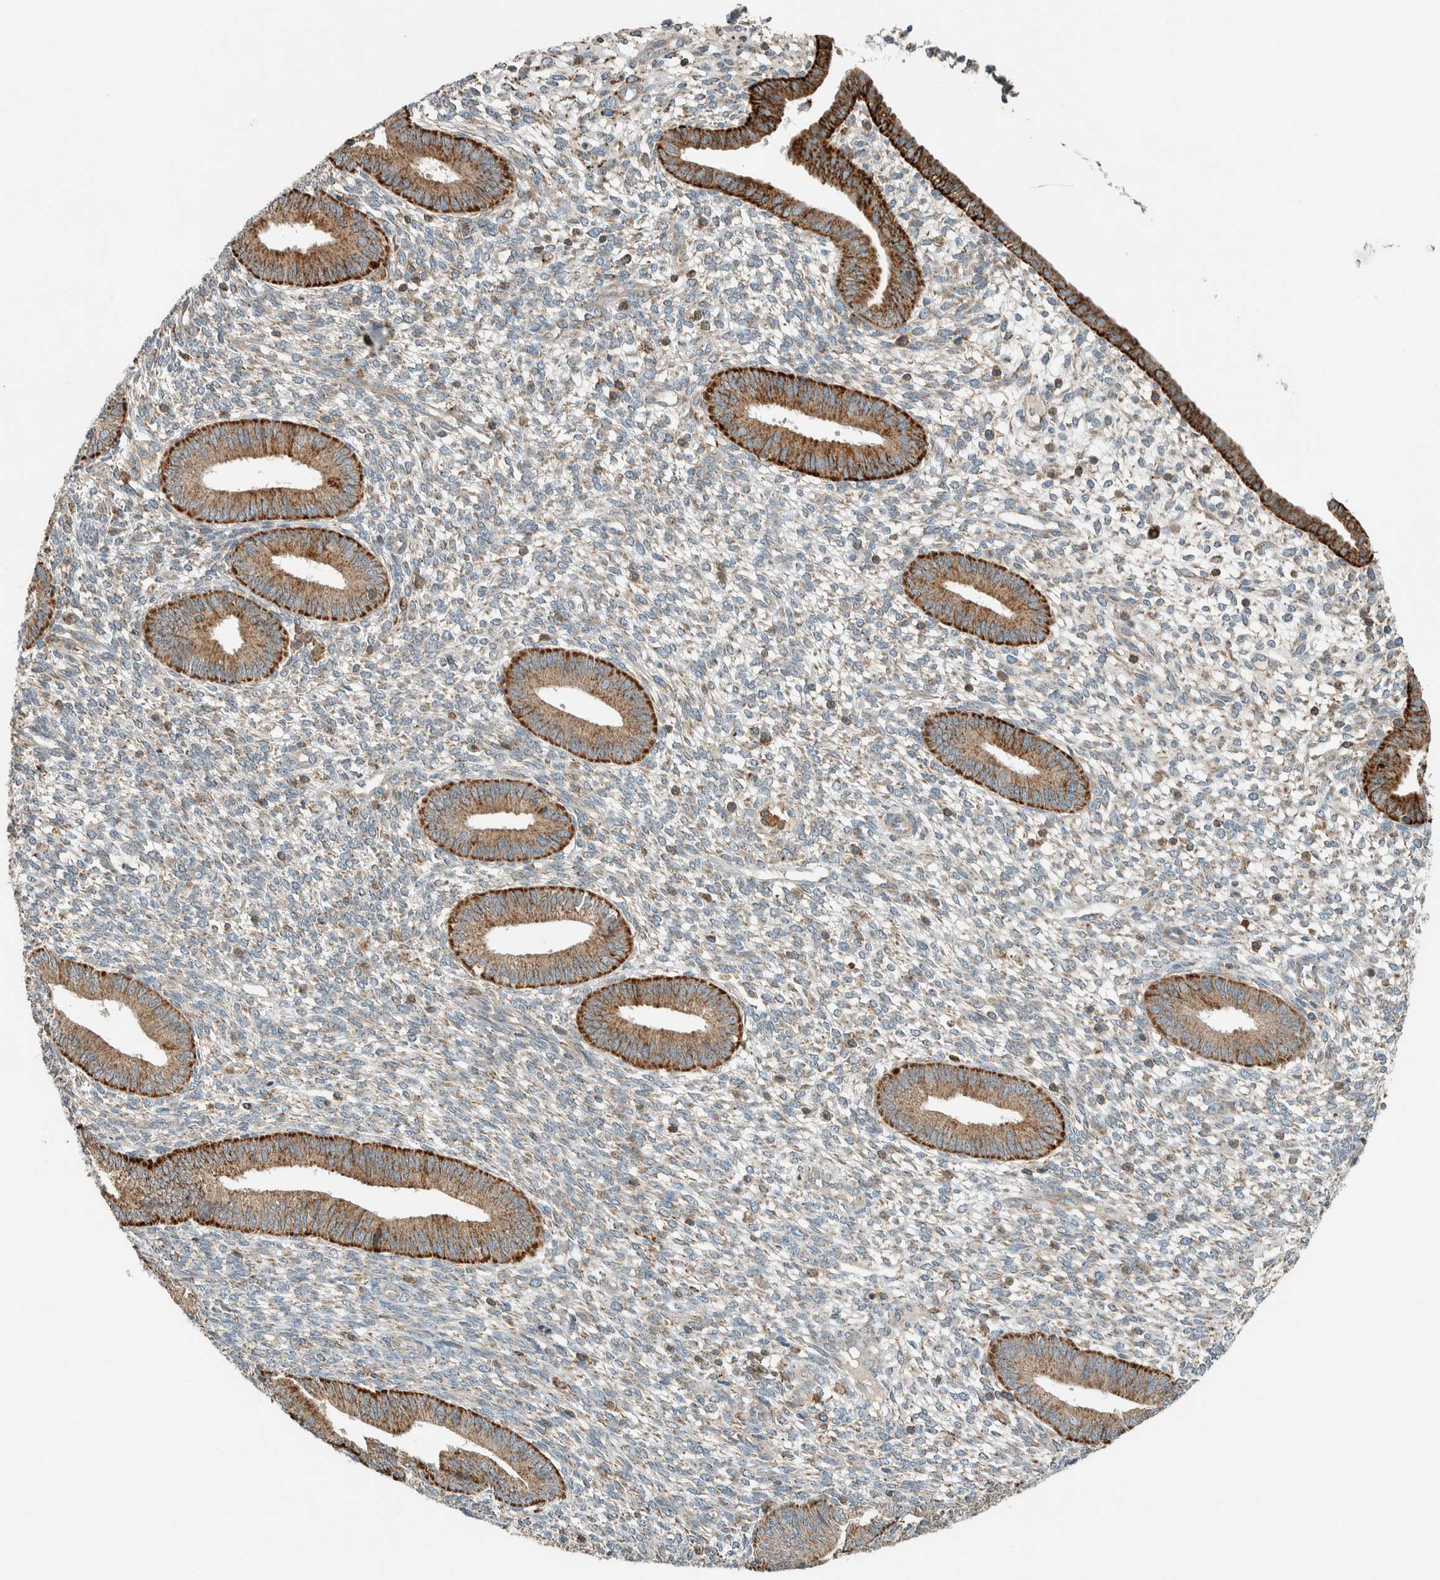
{"staining": {"intensity": "moderate", "quantity": "<25%", "location": "cytoplasmic/membranous"}, "tissue": "endometrium", "cell_type": "Cells in endometrial stroma", "image_type": "normal", "snomed": [{"axis": "morphology", "description": "Normal tissue, NOS"}, {"axis": "topography", "description": "Endometrium"}], "caption": "Immunohistochemical staining of unremarkable human endometrium exhibits <25% levels of moderate cytoplasmic/membranous protein expression in approximately <25% of cells in endometrial stroma. (Stains: DAB in brown, nuclei in blue, Microscopy: brightfield microscopy at high magnification).", "gene": "SPAG5", "patient": {"sex": "female", "age": 46}}